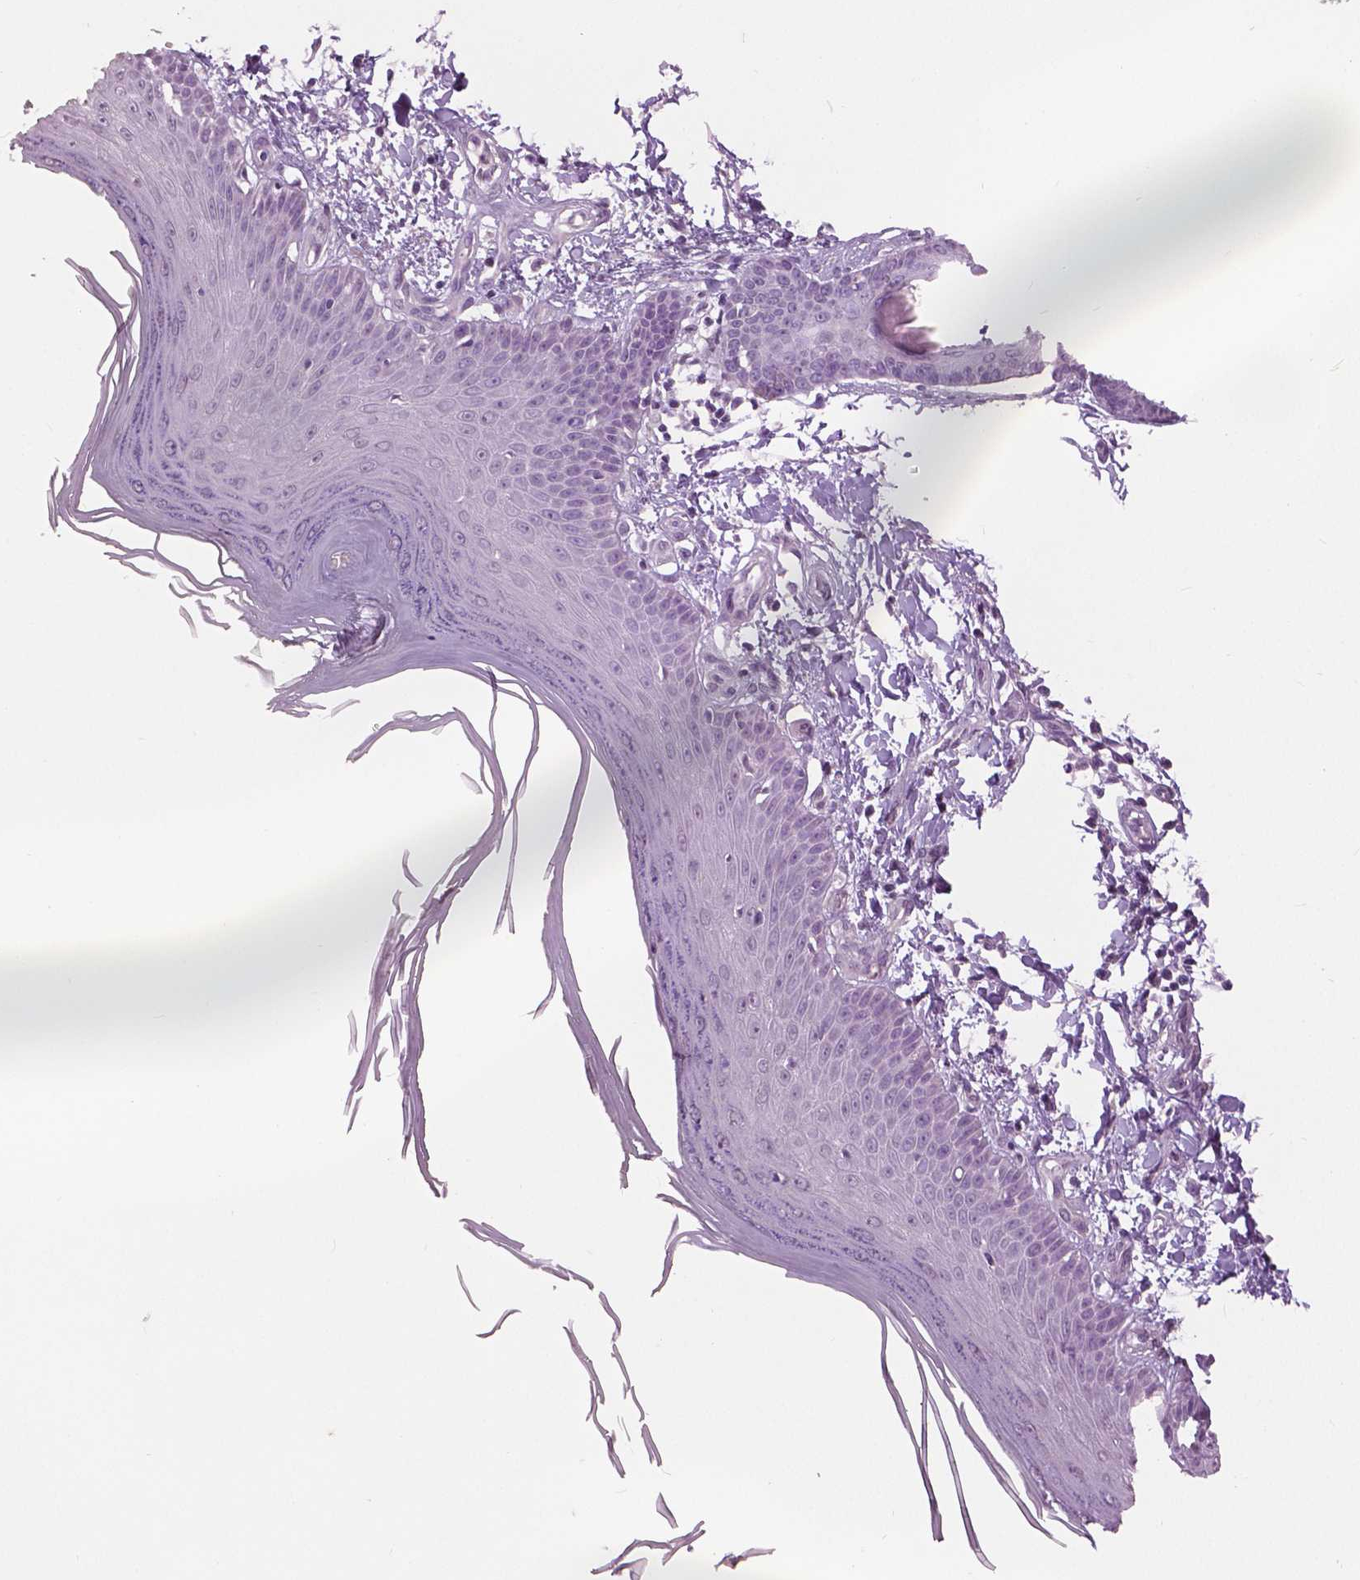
{"staining": {"intensity": "negative", "quantity": "none", "location": "none"}, "tissue": "skin", "cell_type": "Fibroblasts", "image_type": "normal", "snomed": [{"axis": "morphology", "description": "Normal tissue, NOS"}, {"axis": "topography", "description": "Skin"}], "caption": "Fibroblasts are negative for brown protein staining in unremarkable skin. Brightfield microscopy of IHC stained with DAB (brown) and hematoxylin (blue), captured at high magnification.", "gene": "GRIN2A", "patient": {"sex": "female", "age": 62}}